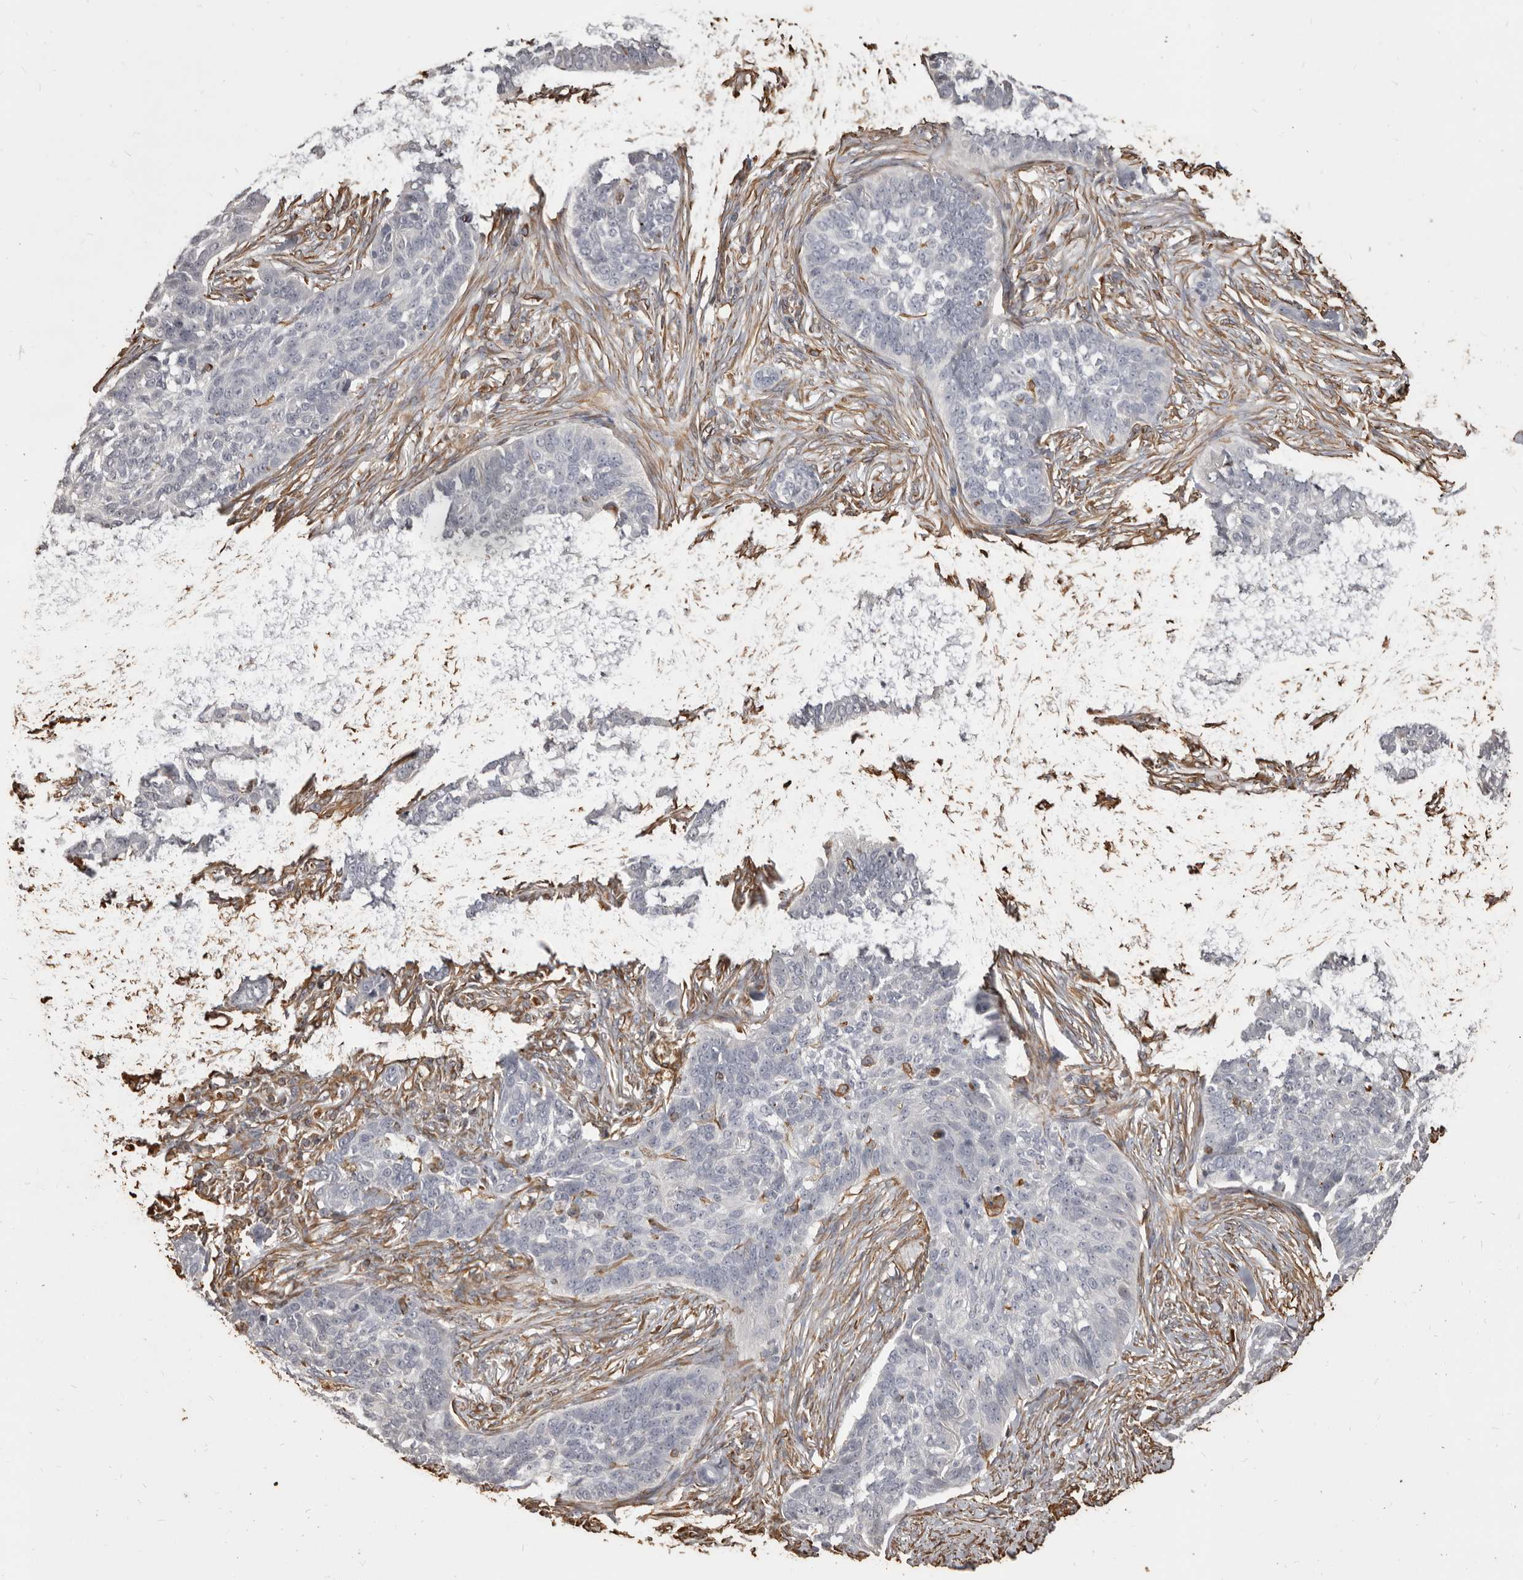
{"staining": {"intensity": "negative", "quantity": "none", "location": "none"}, "tissue": "skin cancer", "cell_type": "Tumor cells", "image_type": "cancer", "snomed": [{"axis": "morphology", "description": "Basal cell carcinoma"}, {"axis": "topography", "description": "Skin"}], "caption": "An image of human skin basal cell carcinoma is negative for staining in tumor cells.", "gene": "MTURN", "patient": {"sex": "male", "age": 85}}